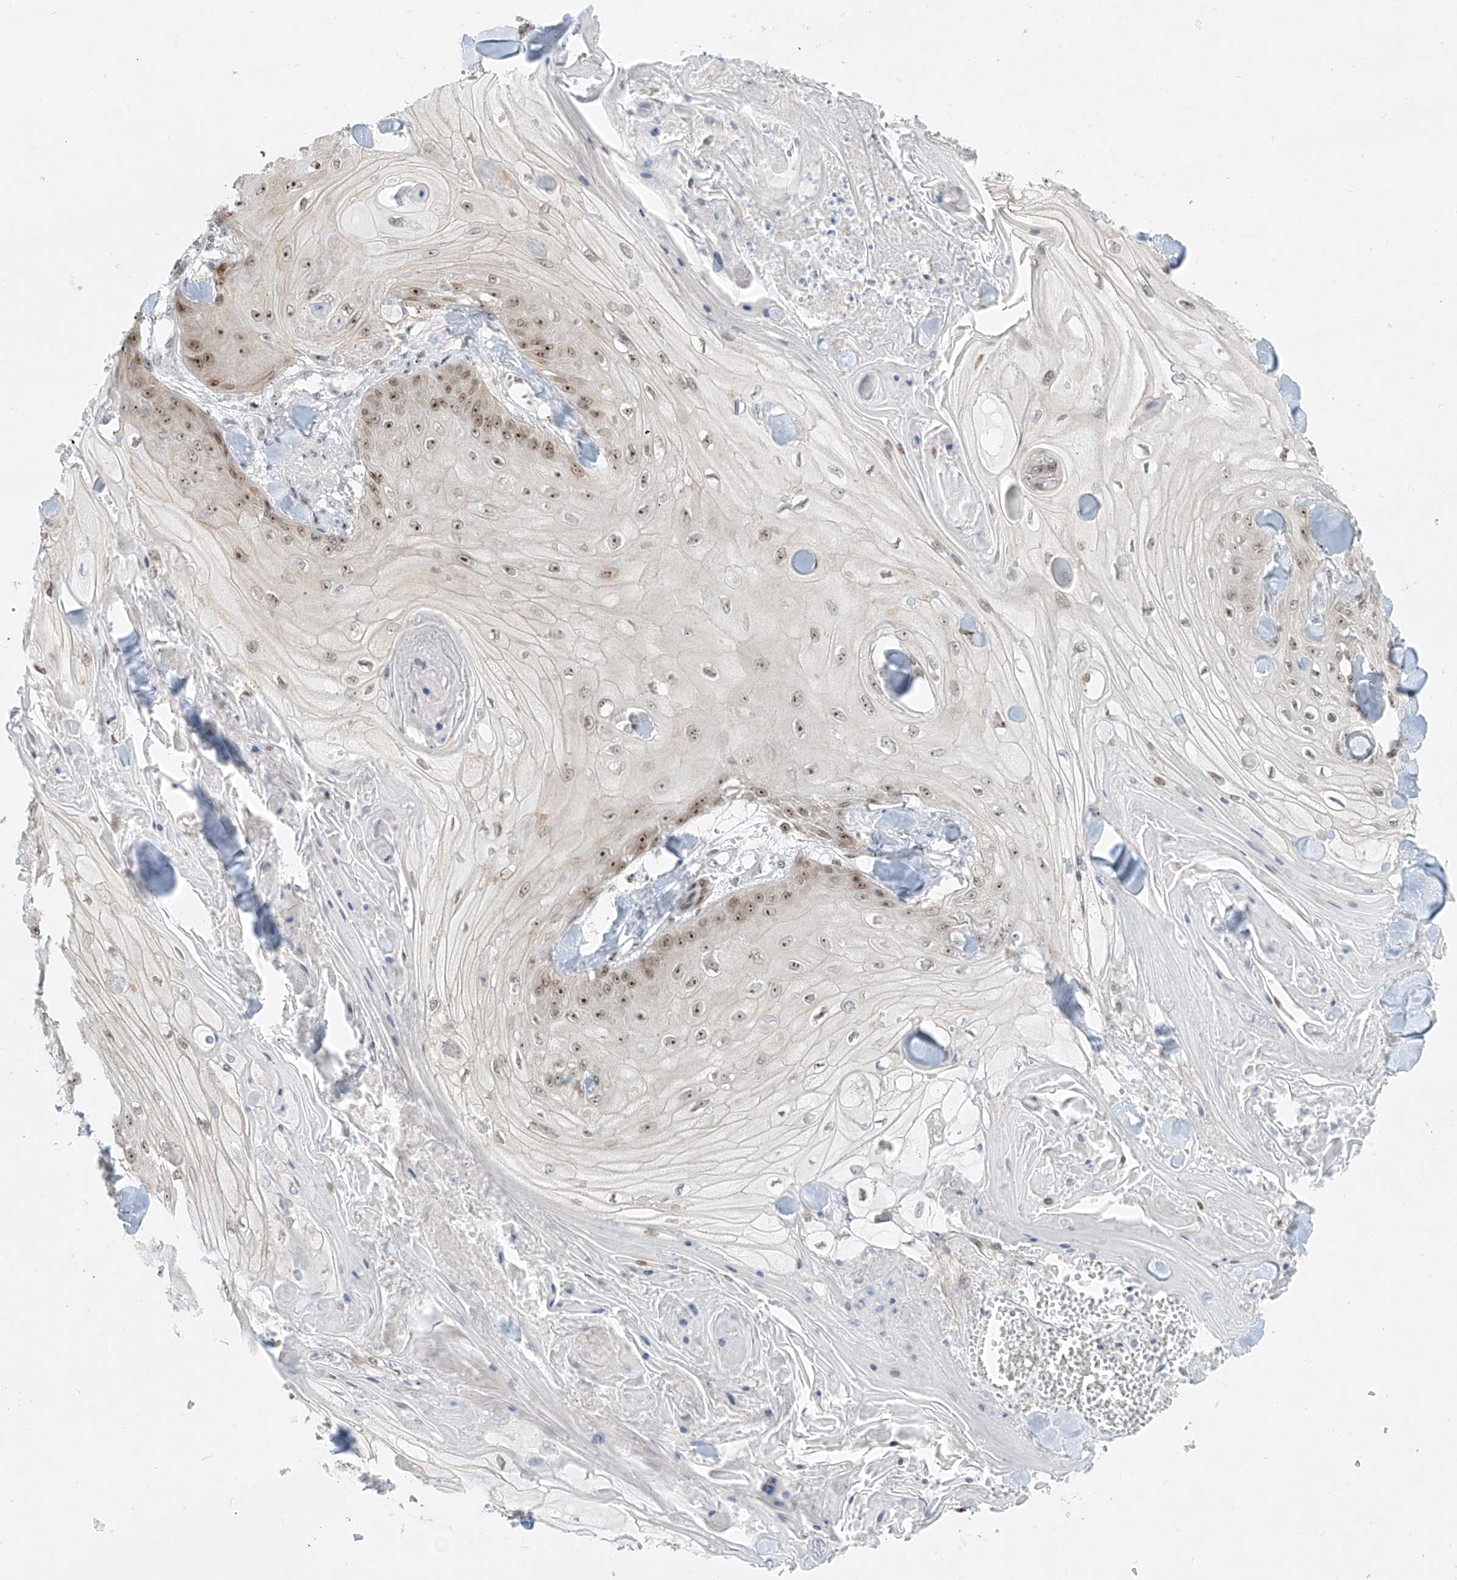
{"staining": {"intensity": "moderate", "quantity": ">75%", "location": "nuclear"}, "tissue": "skin cancer", "cell_type": "Tumor cells", "image_type": "cancer", "snomed": [{"axis": "morphology", "description": "Squamous cell carcinoma, NOS"}, {"axis": "topography", "description": "Skin"}], "caption": "Human skin cancer (squamous cell carcinoma) stained with a protein marker shows moderate staining in tumor cells.", "gene": "SAMD15", "patient": {"sex": "male", "age": 74}}